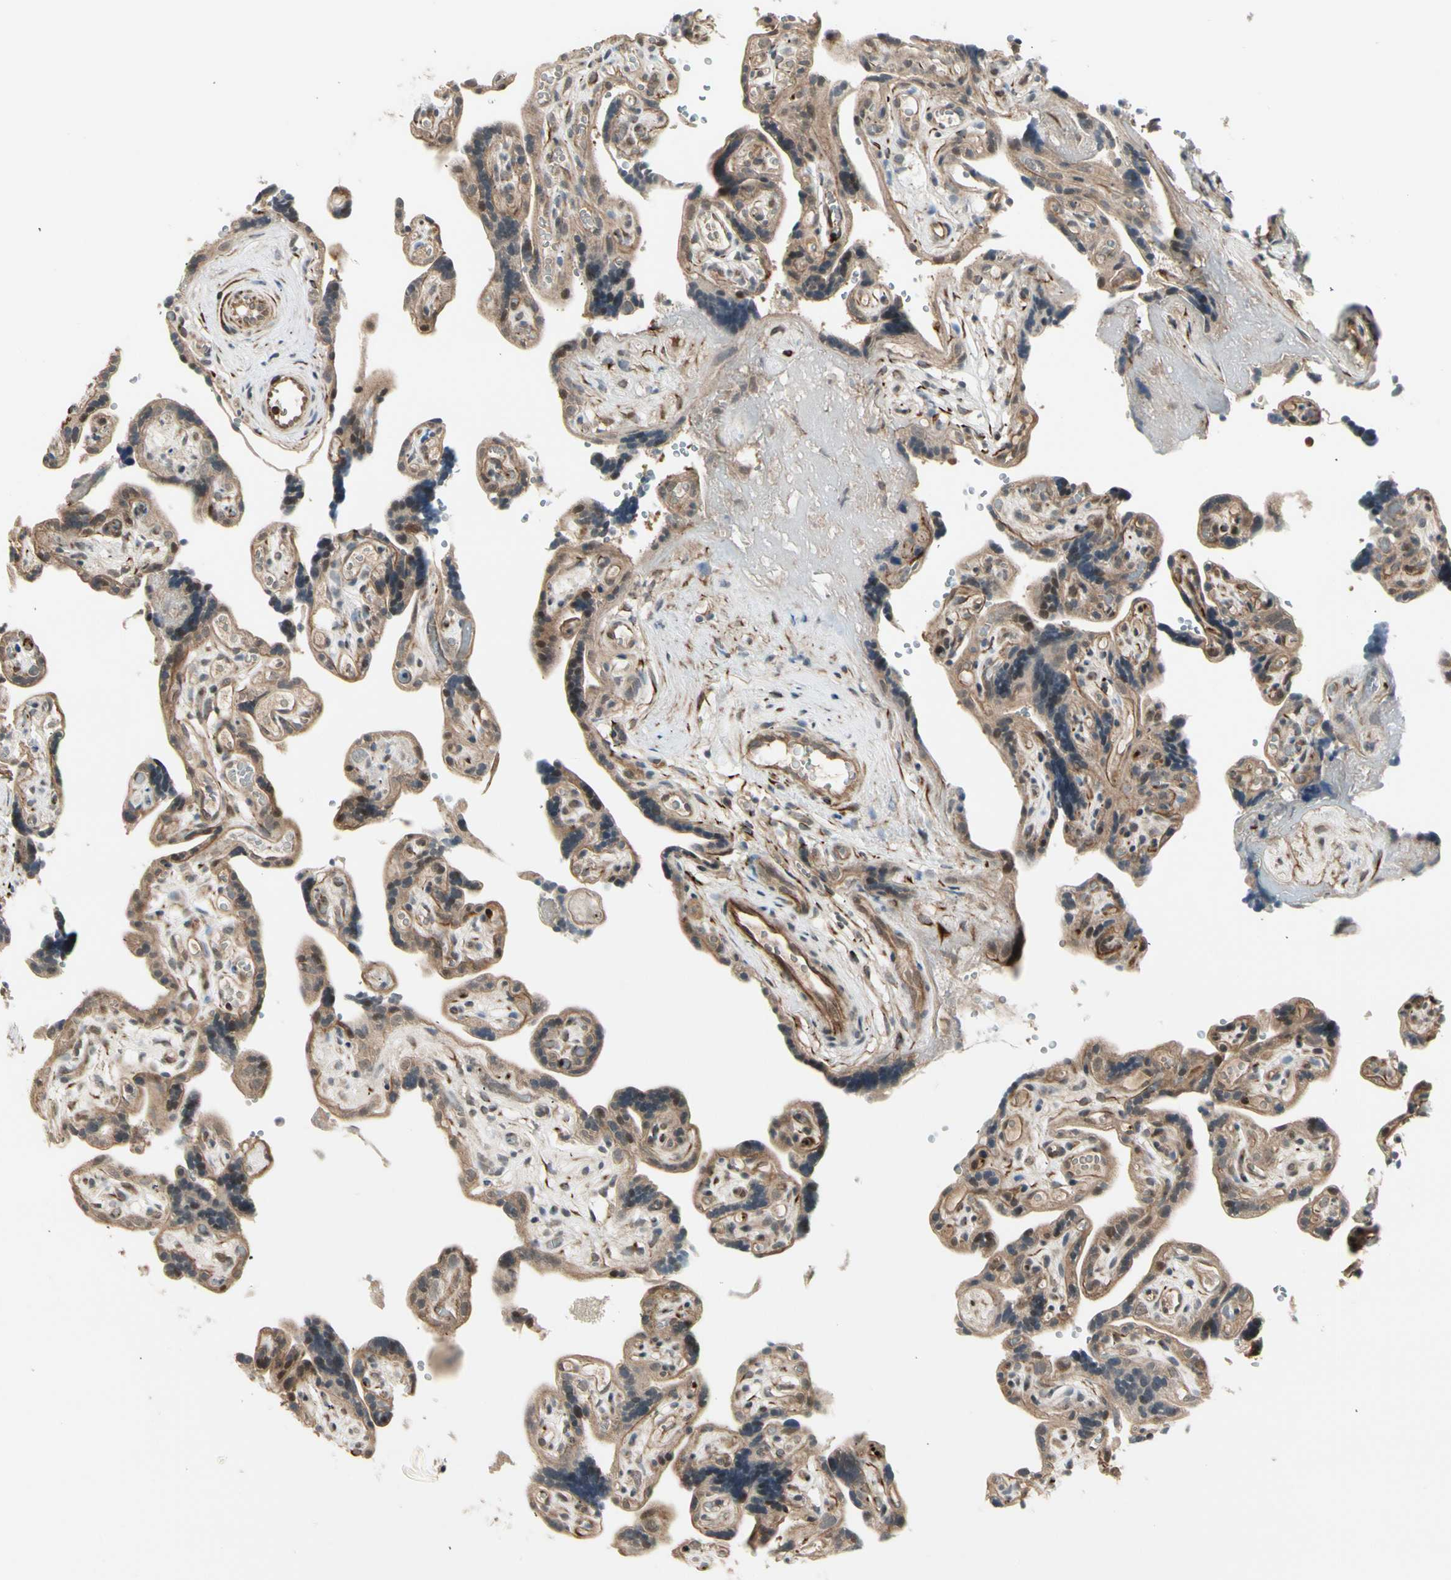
{"staining": {"intensity": "moderate", "quantity": ">75%", "location": "cytoplasmic/membranous"}, "tissue": "placenta", "cell_type": "Decidual cells", "image_type": "normal", "snomed": [{"axis": "morphology", "description": "Normal tissue, NOS"}, {"axis": "topography", "description": "Placenta"}], "caption": "Immunohistochemical staining of benign placenta exhibits >75% levels of moderate cytoplasmic/membranous protein expression in approximately >75% of decidual cells.", "gene": "SVBP", "patient": {"sex": "female", "age": 30}}